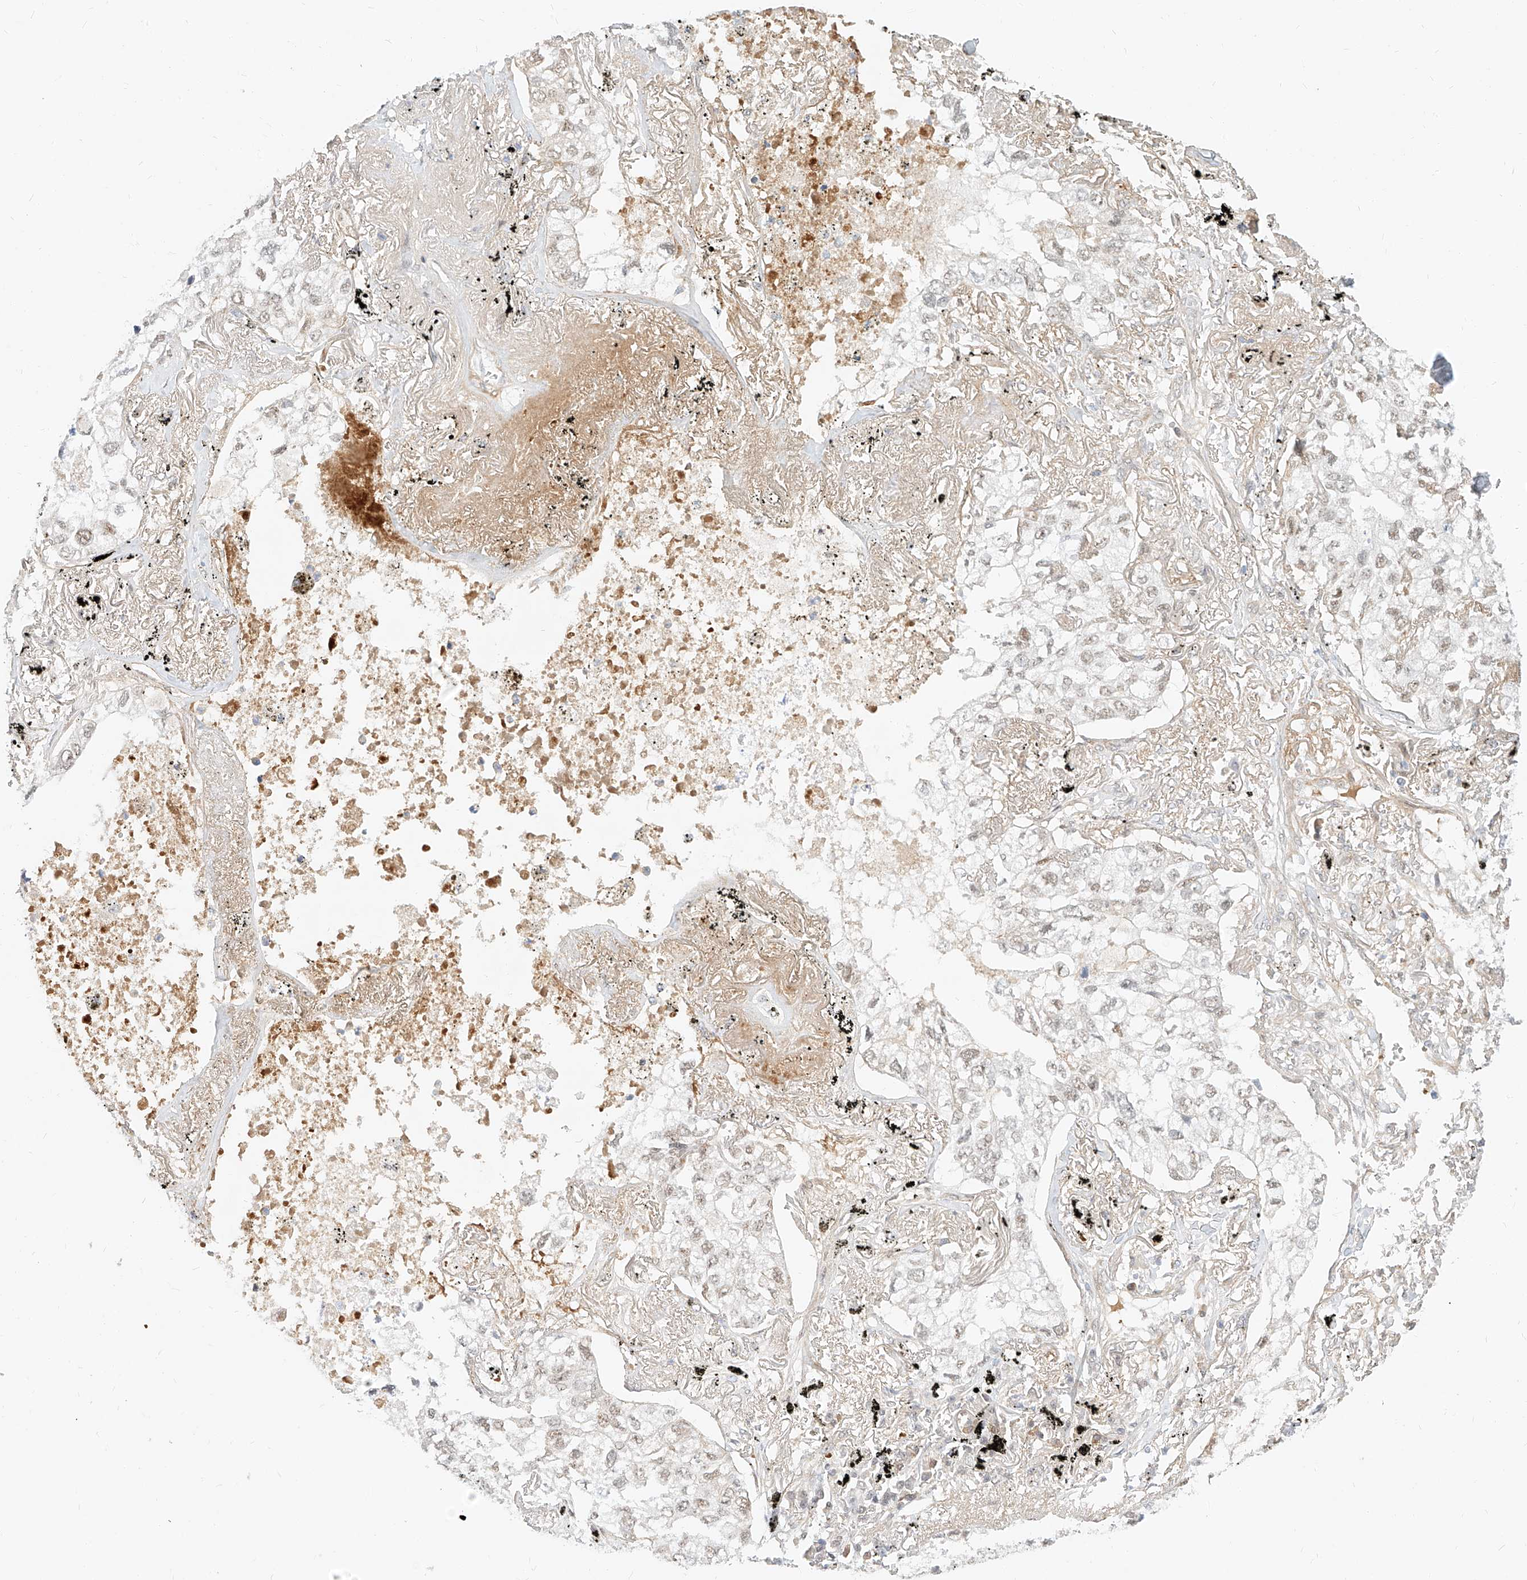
{"staining": {"intensity": "weak", "quantity": "<25%", "location": "nuclear"}, "tissue": "lung cancer", "cell_type": "Tumor cells", "image_type": "cancer", "snomed": [{"axis": "morphology", "description": "Adenocarcinoma, NOS"}, {"axis": "topography", "description": "Lung"}], "caption": "Immunohistochemical staining of human lung cancer demonstrates no significant expression in tumor cells. Brightfield microscopy of IHC stained with DAB (3,3'-diaminobenzidine) (brown) and hematoxylin (blue), captured at high magnification.", "gene": "CBX8", "patient": {"sex": "male", "age": 65}}